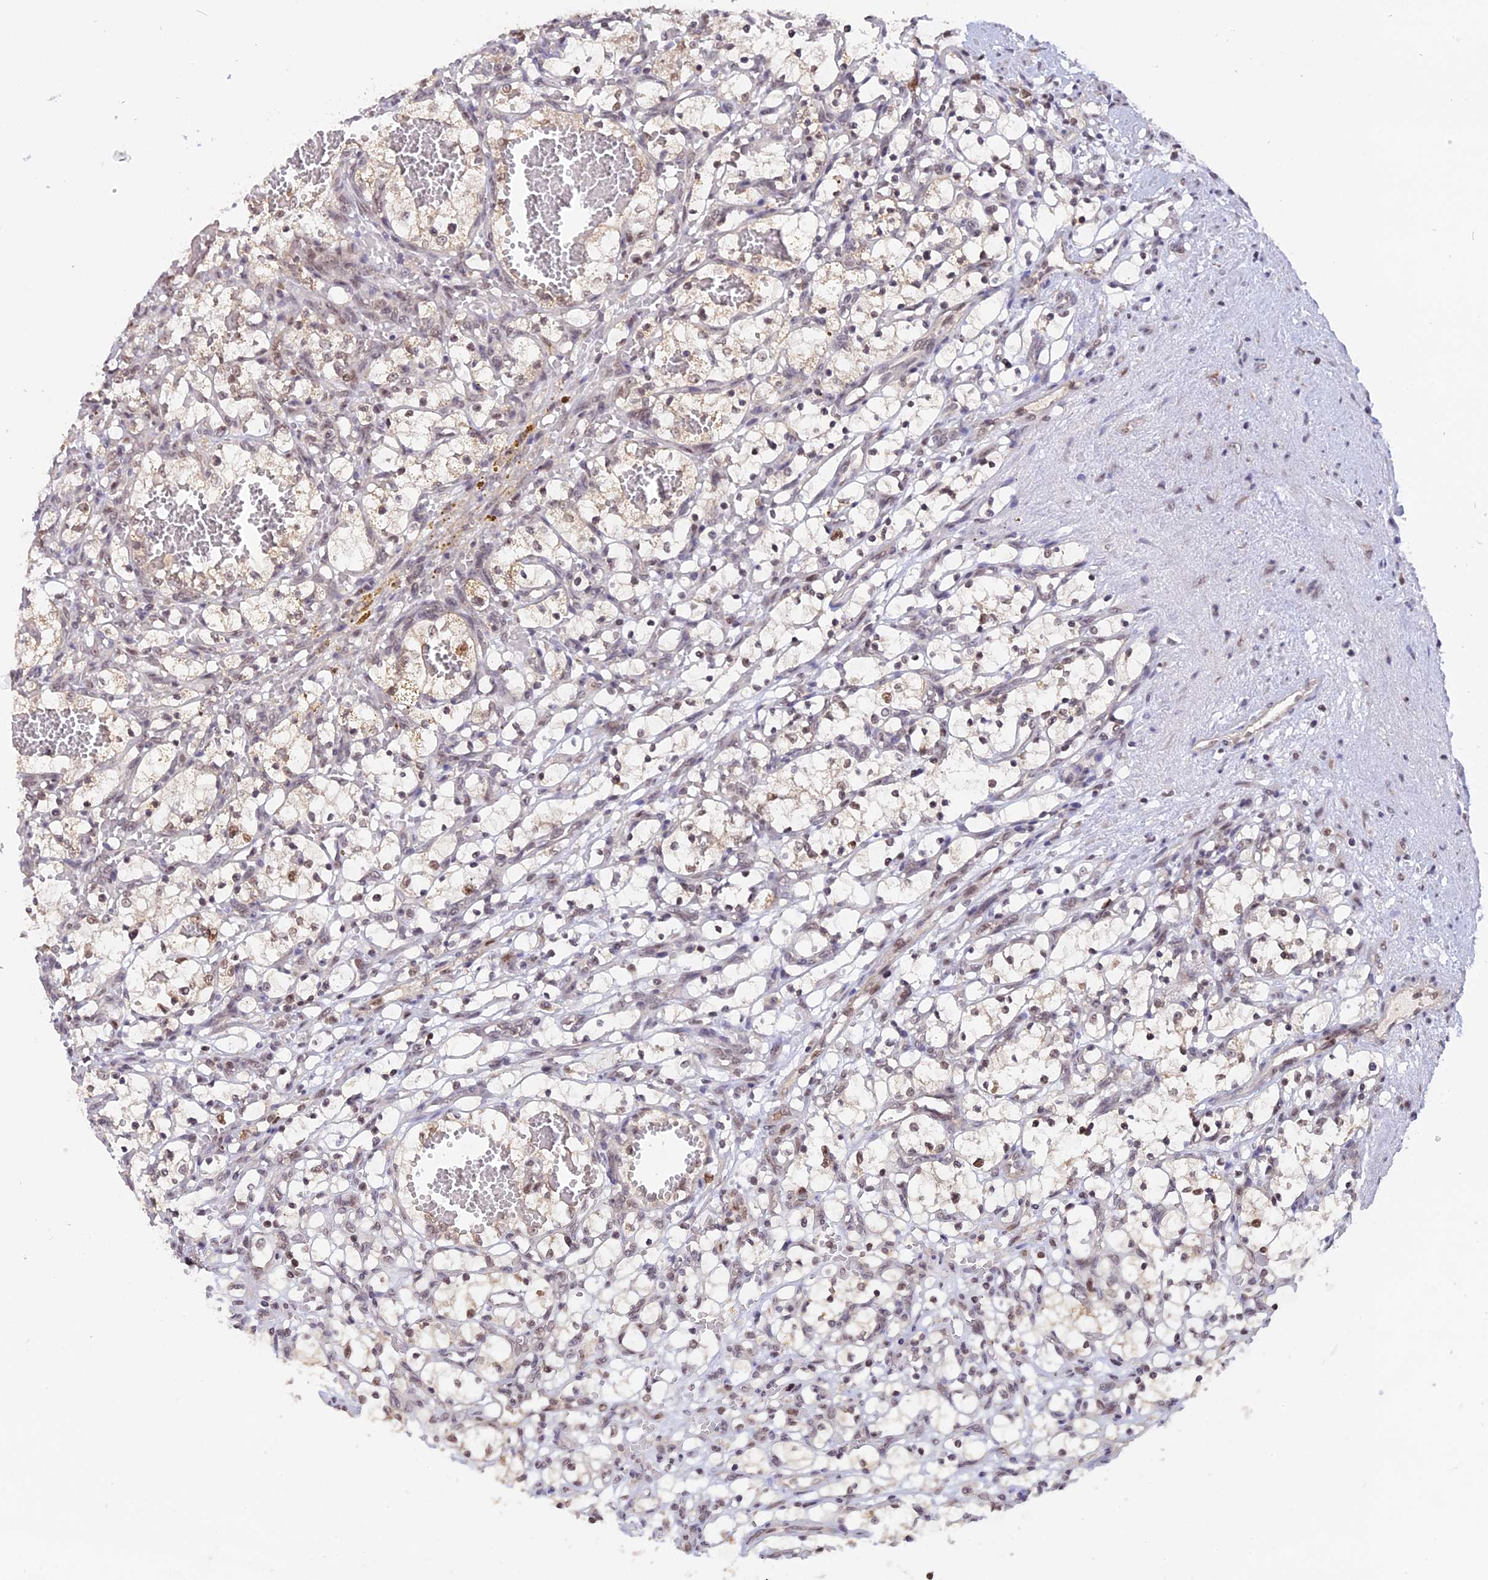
{"staining": {"intensity": "weak", "quantity": "25%-75%", "location": "nuclear"}, "tissue": "renal cancer", "cell_type": "Tumor cells", "image_type": "cancer", "snomed": [{"axis": "morphology", "description": "Adenocarcinoma, NOS"}, {"axis": "topography", "description": "Kidney"}], "caption": "Renal cancer stained for a protein (brown) exhibits weak nuclear positive positivity in about 25%-75% of tumor cells.", "gene": "RFC5", "patient": {"sex": "female", "age": 69}}